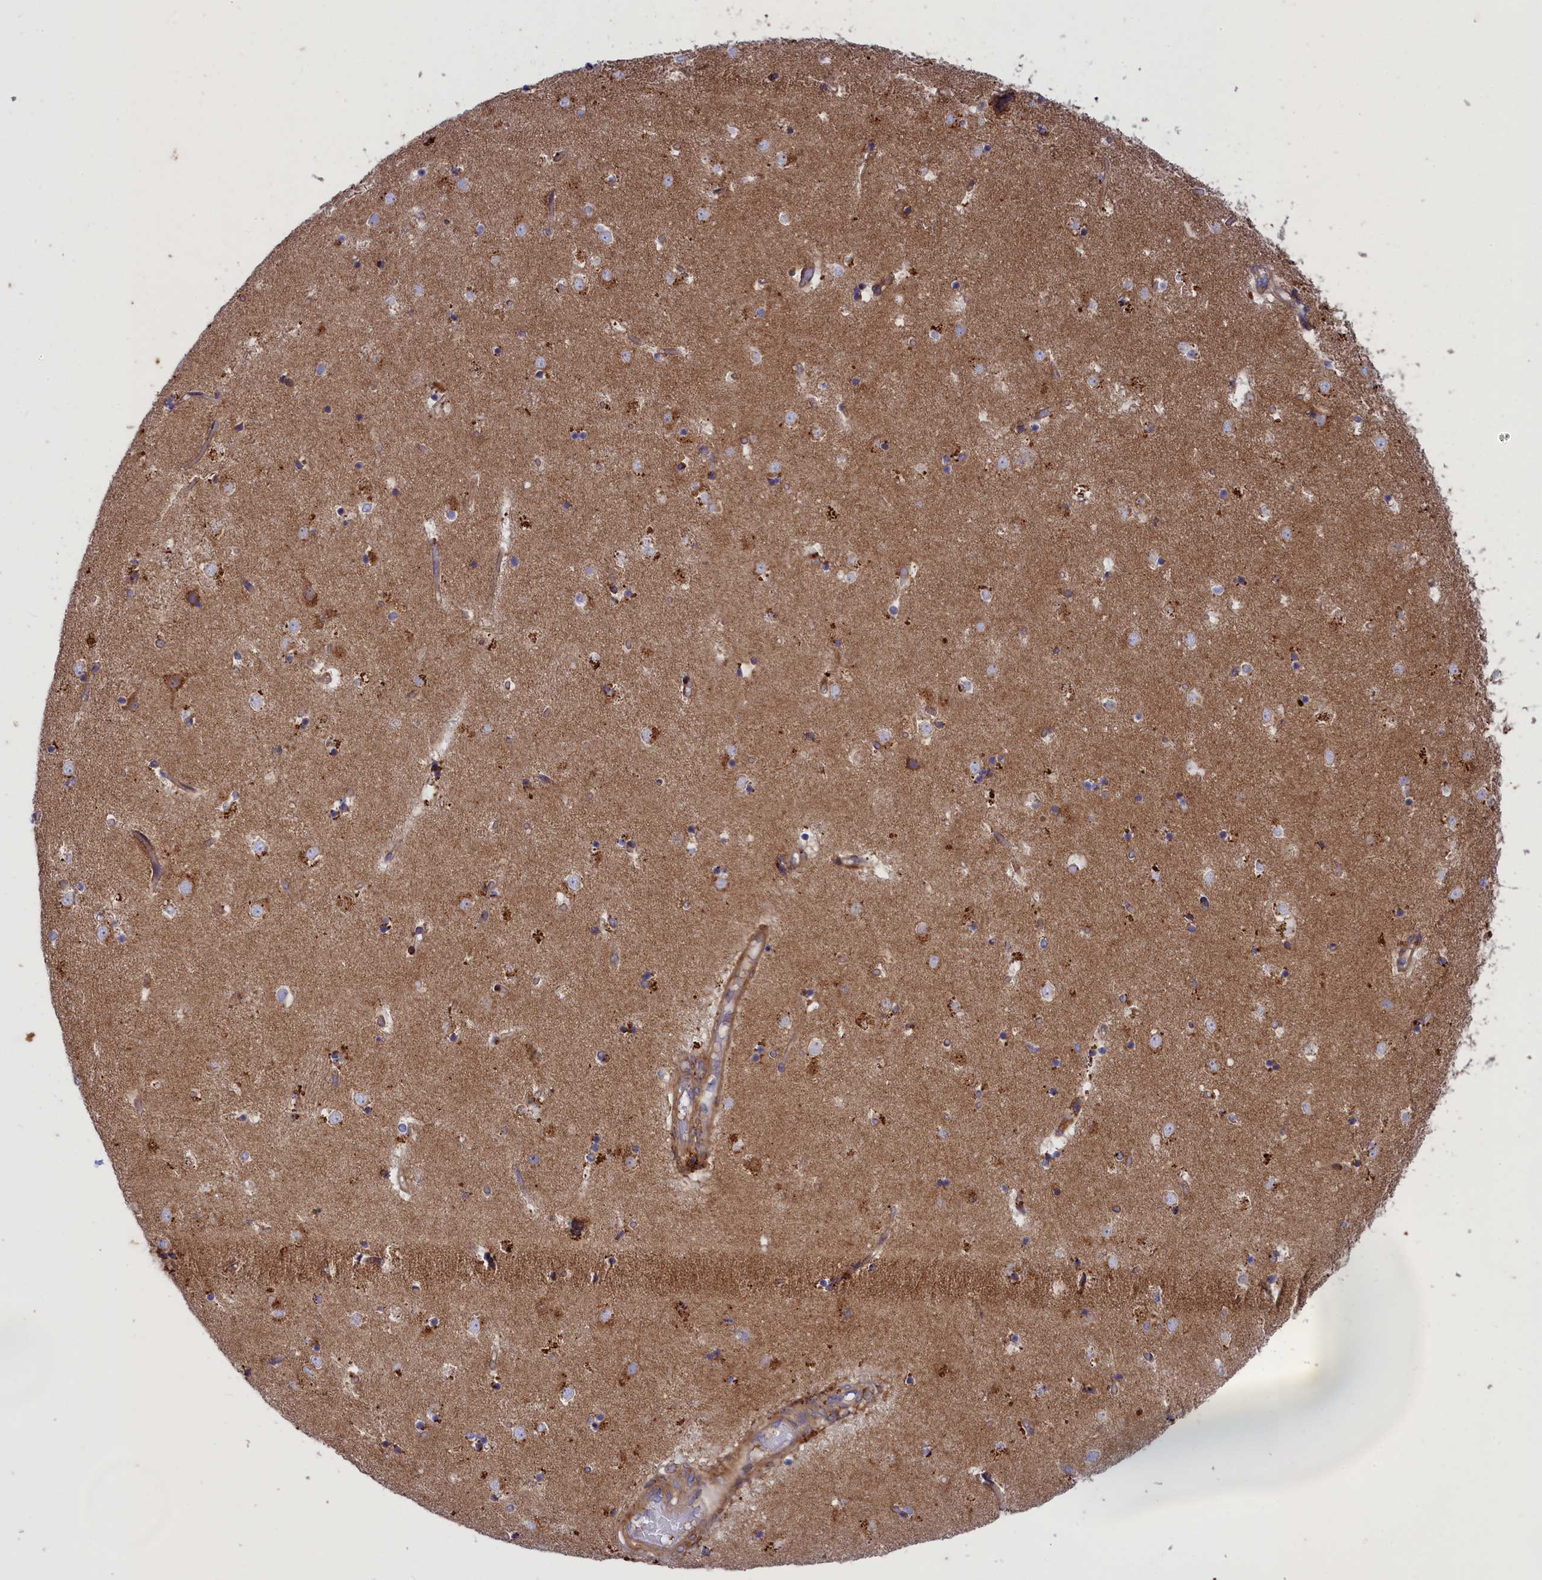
{"staining": {"intensity": "moderate", "quantity": "<25%", "location": "cytoplasmic/membranous"}, "tissue": "caudate", "cell_type": "Glial cells", "image_type": "normal", "snomed": [{"axis": "morphology", "description": "Normal tissue, NOS"}, {"axis": "topography", "description": "Lateral ventricle wall"}], "caption": "Immunohistochemistry (IHC) micrograph of unremarkable human caudate stained for a protein (brown), which exhibits low levels of moderate cytoplasmic/membranous positivity in about <25% of glial cells.", "gene": "SCAMP4", "patient": {"sex": "female", "age": 52}}